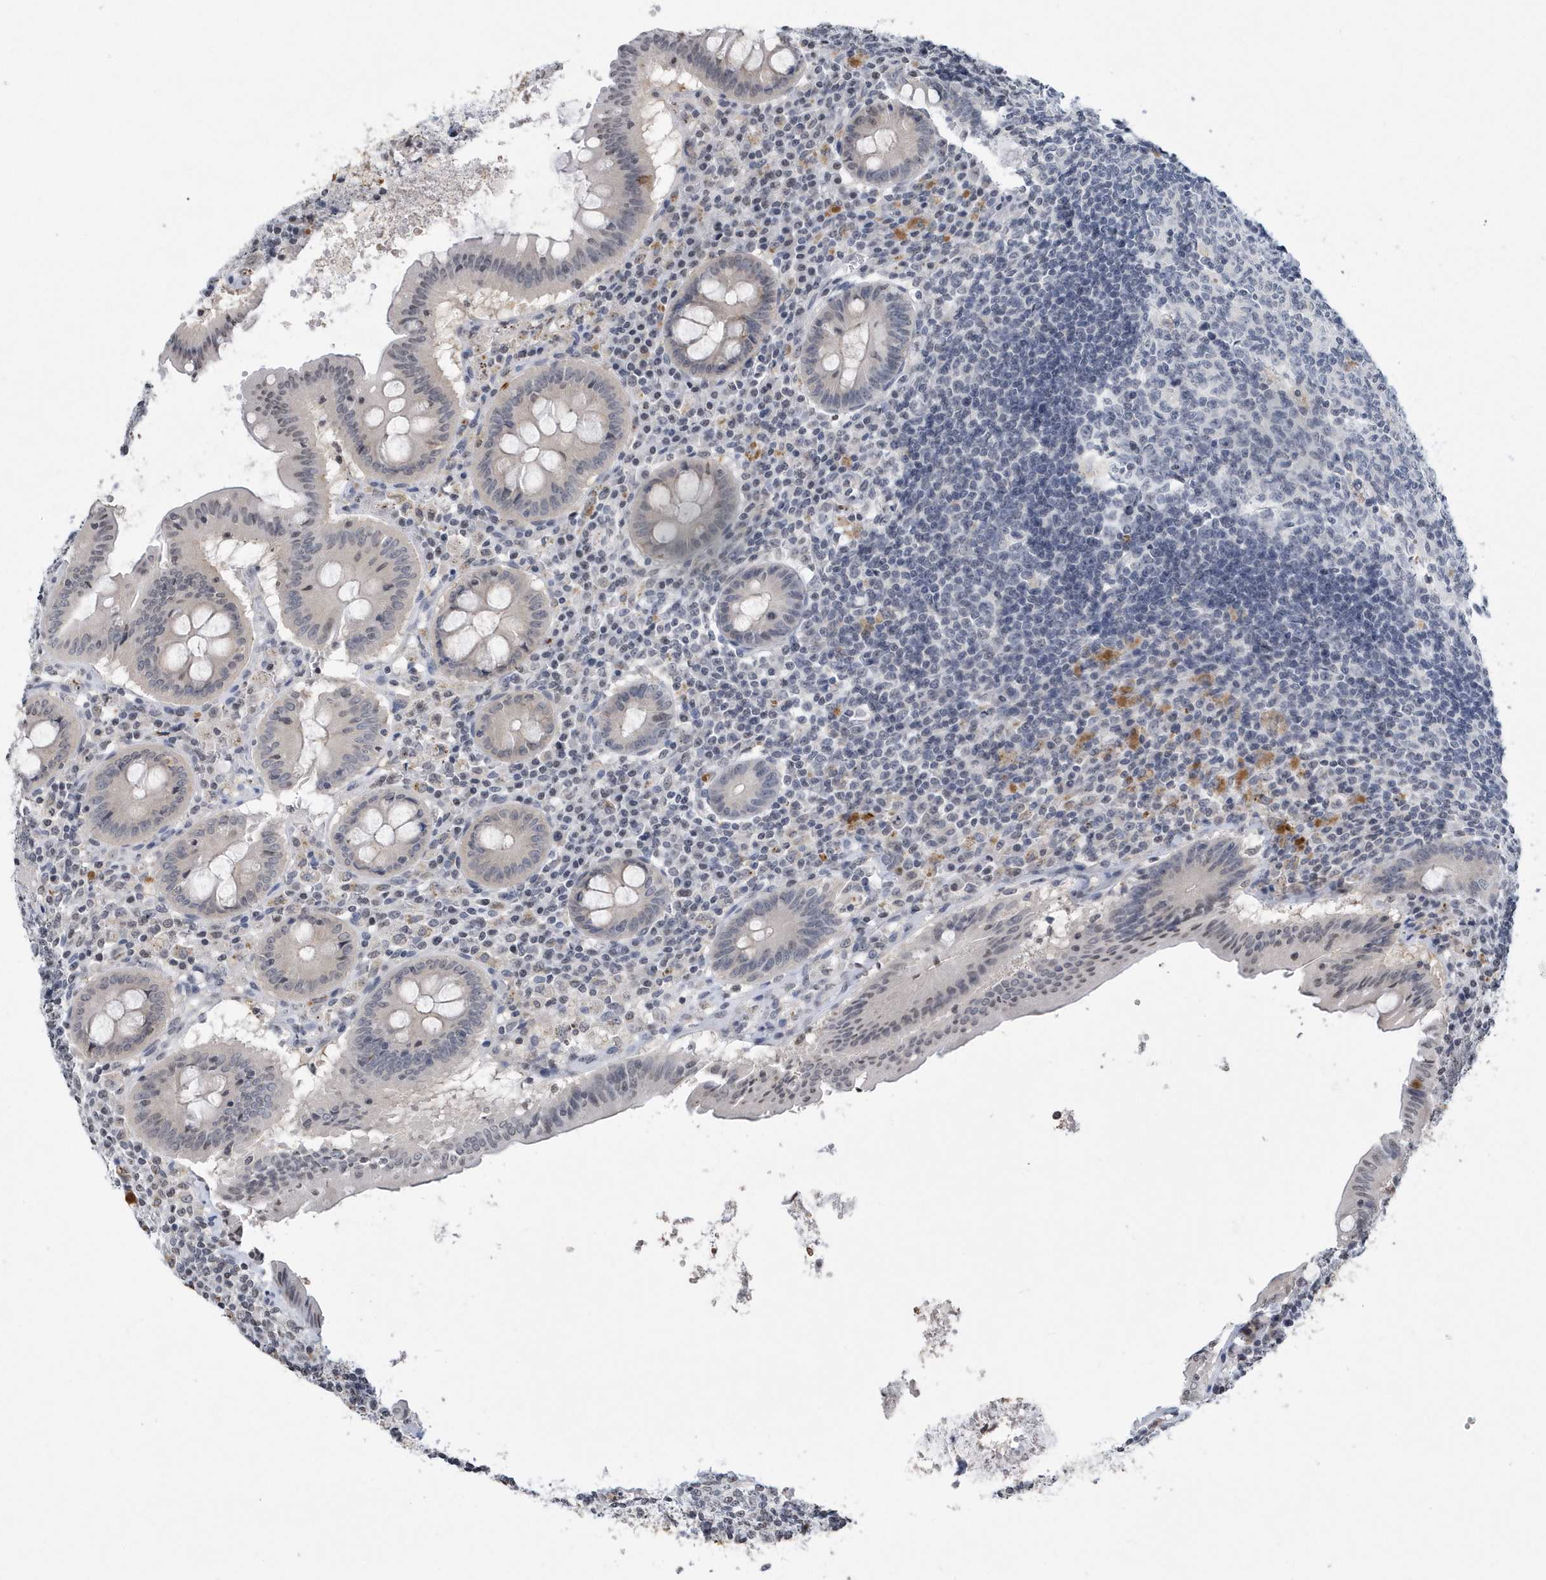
{"staining": {"intensity": "negative", "quantity": "none", "location": "none"}, "tissue": "appendix", "cell_type": "Glandular cells", "image_type": "normal", "snomed": [{"axis": "morphology", "description": "Normal tissue, NOS"}, {"axis": "topography", "description": "Appendix"}], "caption": "Immunohistochemistry (IHC) micrograph of normal human appendix stained for a protein (brown), which reveals no staining in glandular cells.", "gene": "VWA5B2", "patient": {"sex": "female", "age": 54}}